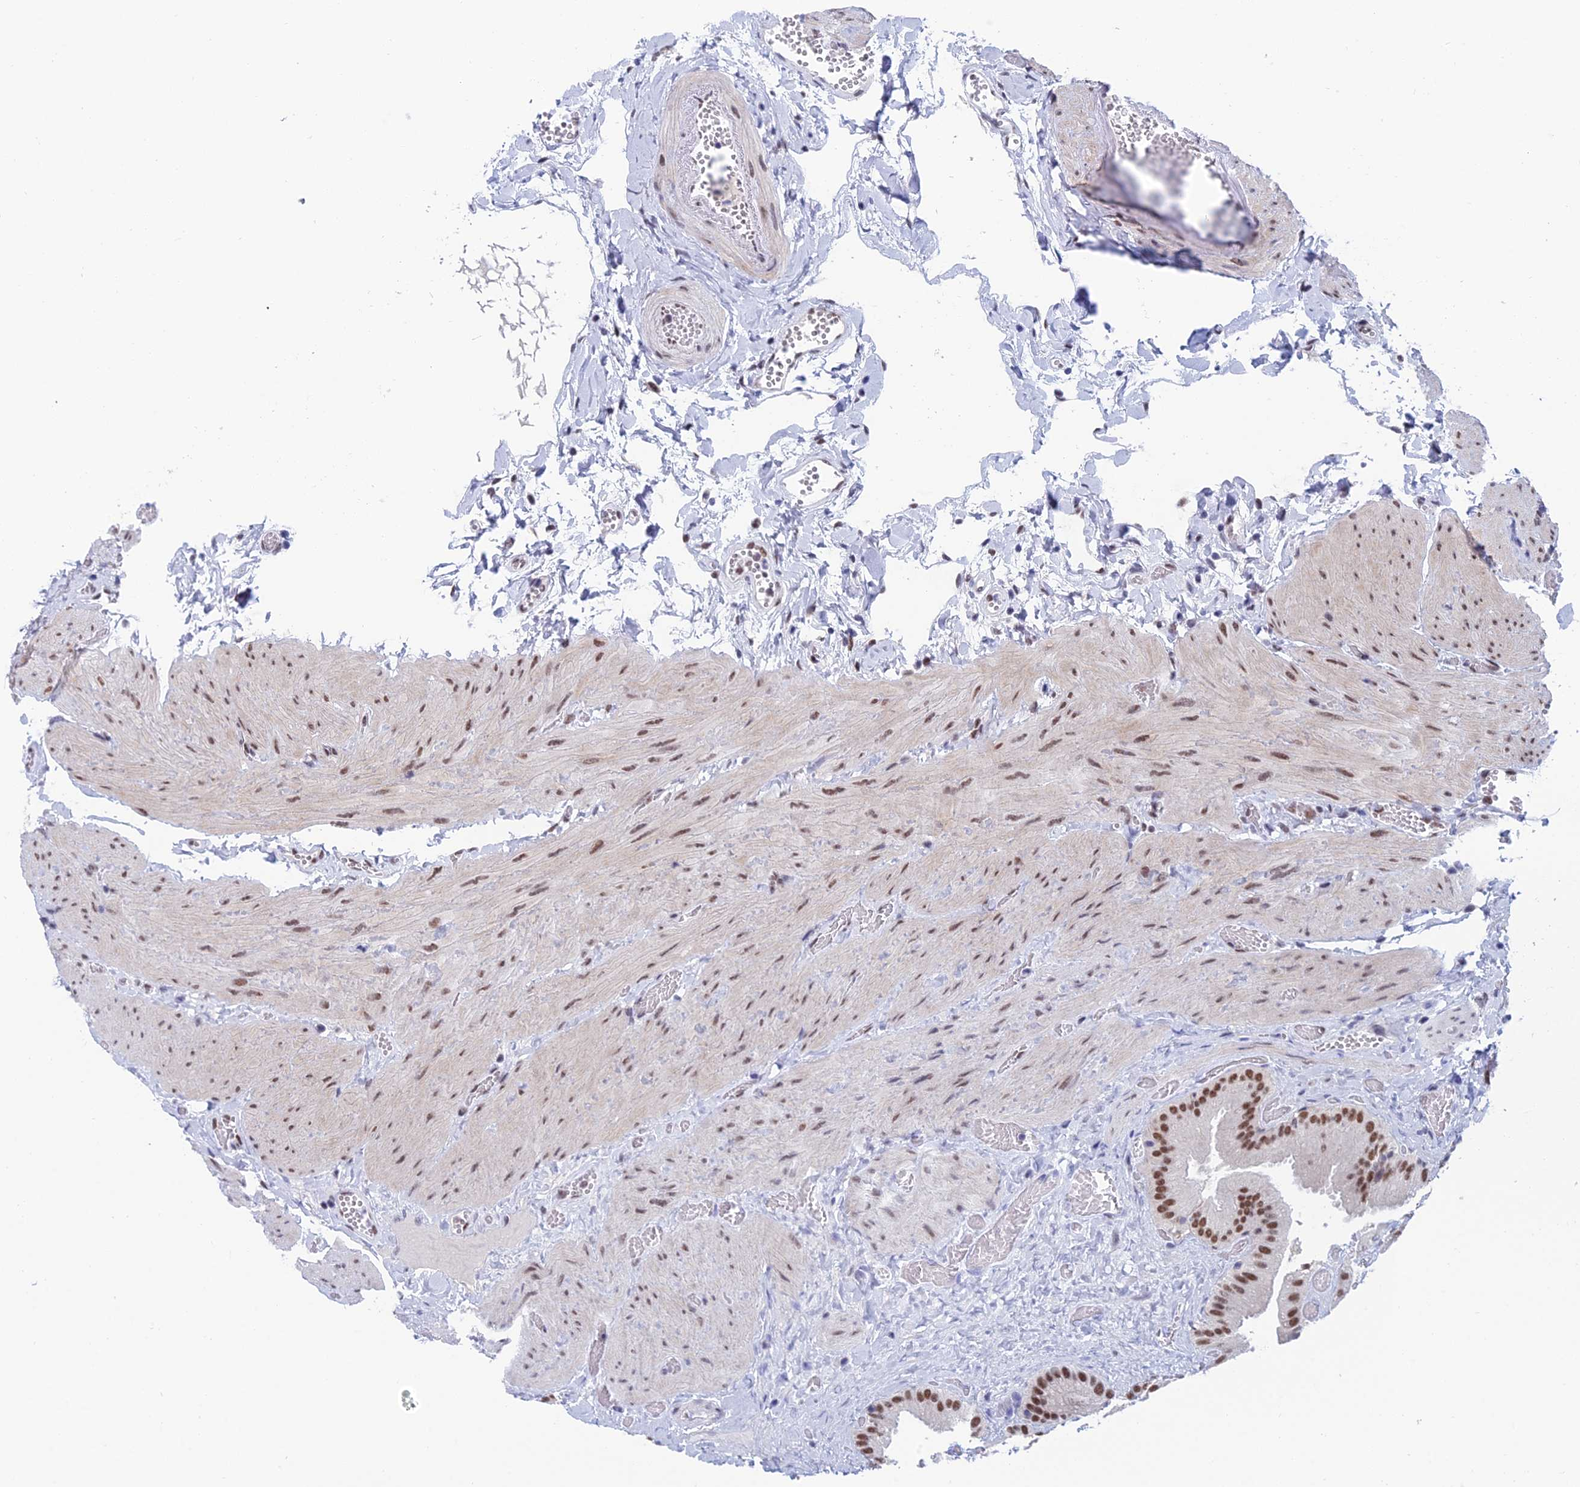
{"staining": {"intensity": "moderate", "quantity": ">75%", "location": "nuclear"}, "tissue": "gallbladder", "cell_type": "Glandular cells", "image_type": "normal", "snomed": [{"axis": "morphology", "description": "Normal tissue, NOS"}, {"axis": "topography", "description": "Gallbladder"}], "caption": "Immunohistochemistry histopathology image of normal gallbladder stained for a protein (brown), which demonstrates medium levels of moderate nuclear expression in about >75% of glandular cells.", "gene": "NABP2", "patient": {"sex": "female", "age": 64}}